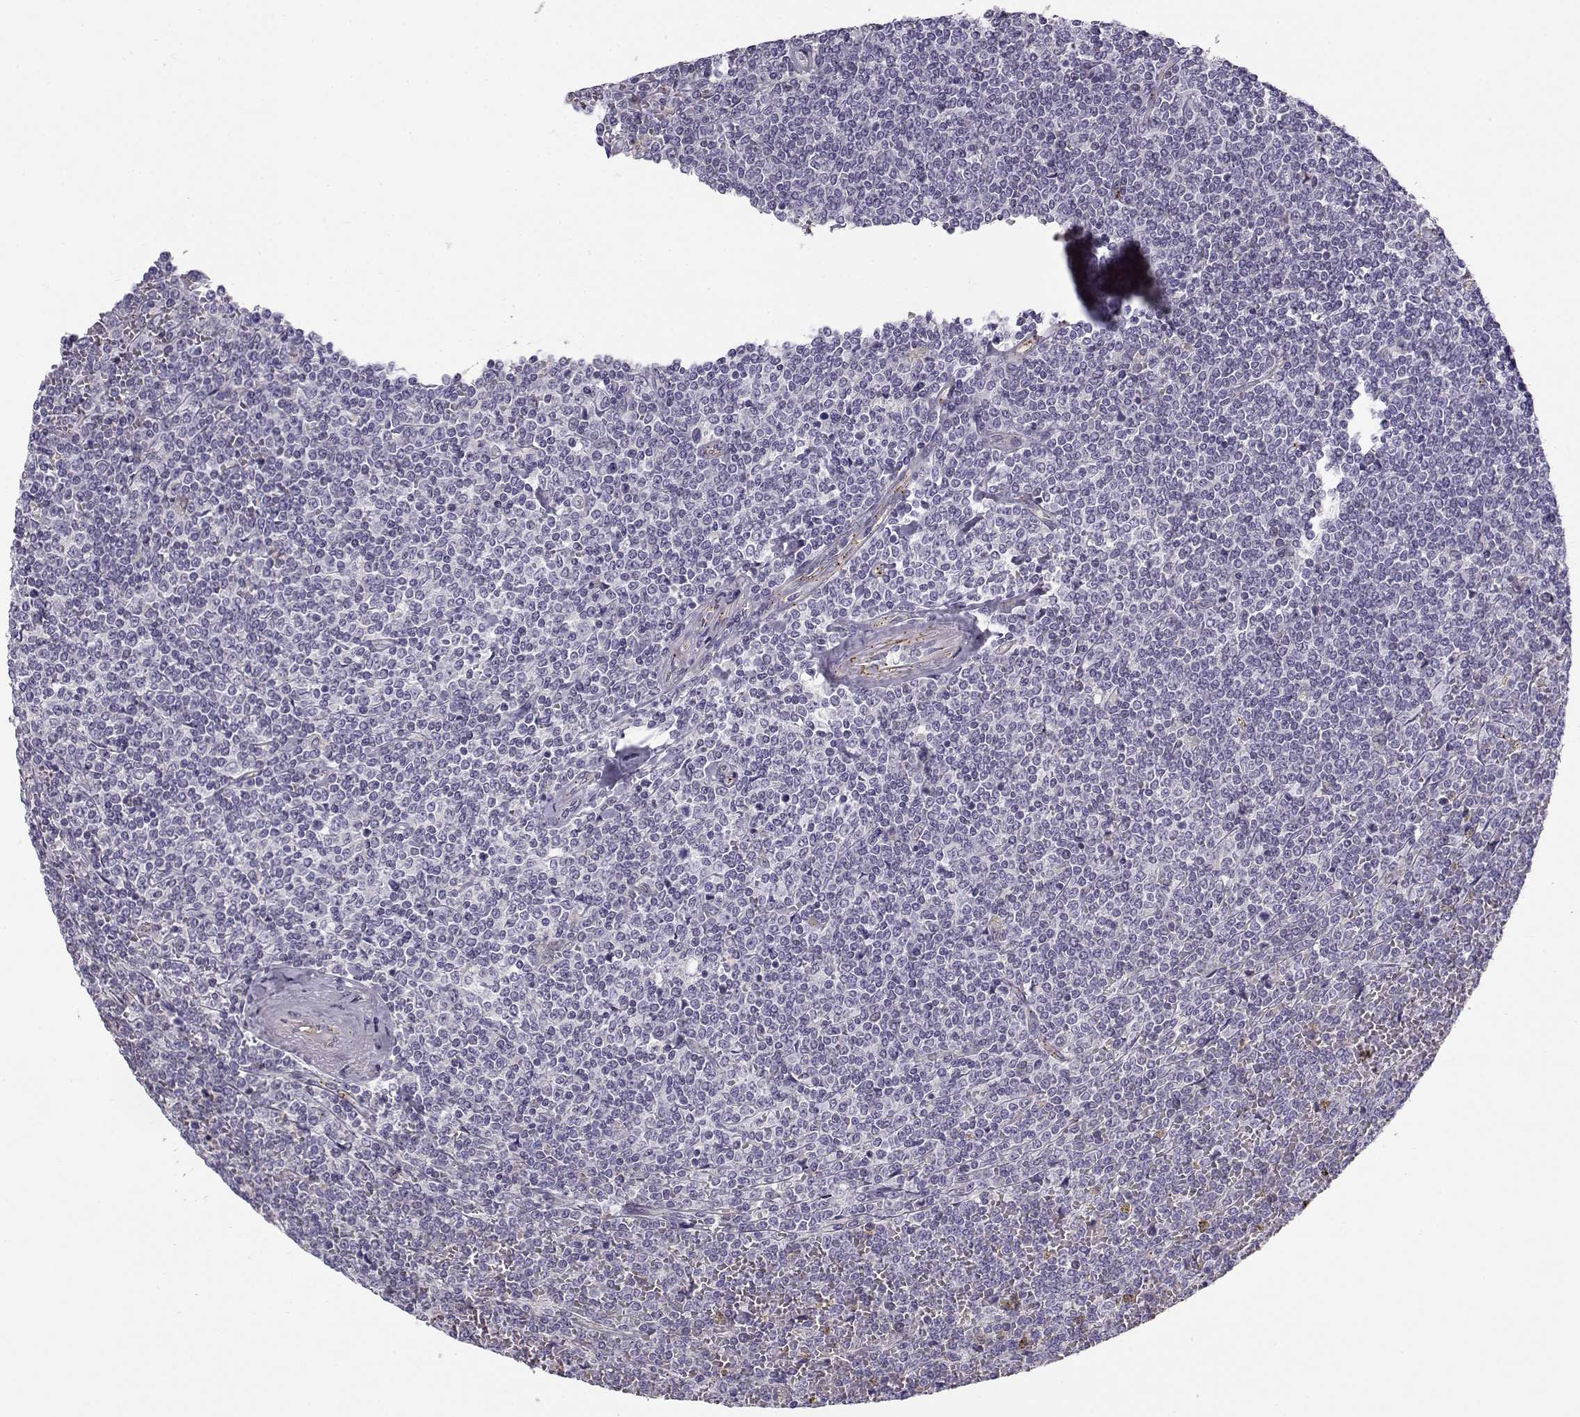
{"staining": {"intensity": "negative", "quantity": "none", "location": "none"}, "tissue": "lymphoma", "cell_type": "Tumor cells", "image_type": "cancer", "snomed": [{"axis": "morphology", "description": "Malignant lymphoma, non-Hodgkin's type, Low grade"}, {"axis": "topography", "description": "Spleen"}], "caption": "Immunohistochemistry image of human lymphoma stained for a protein (brown), which reveals no staining in tumor cells.", "gene": "MYO1A", "patient": {"sex": "female", "age": 19}}